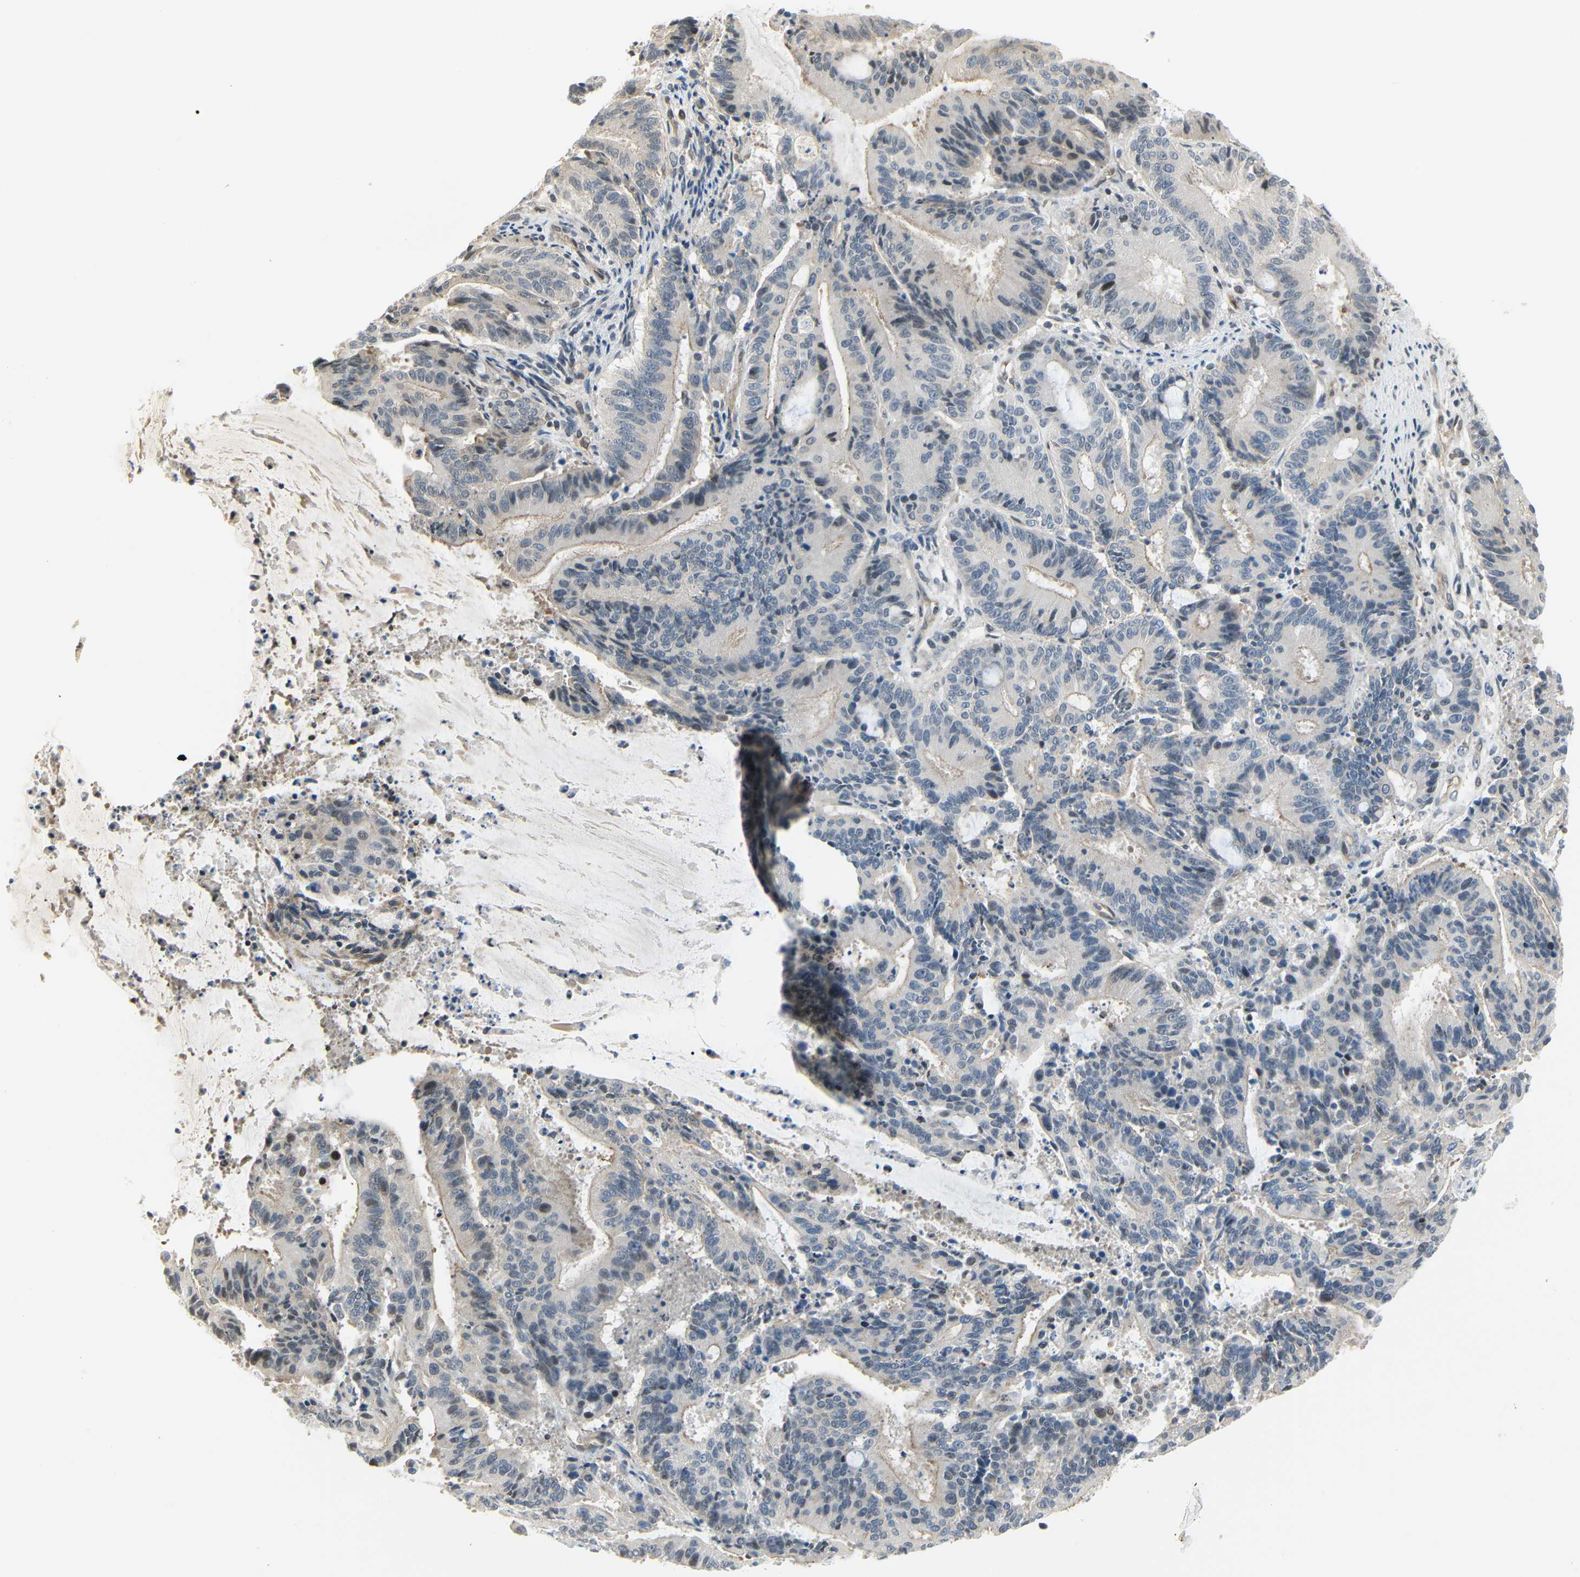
{"staining": {"intensity": "moderate", "quantity": "<25%", "location": "cytoplasmic/membranous,nuclear"}, "tissue": "liver cancer", "cell_type": "Tumor cells", "image_type": "cancer", "snomed": [{"axis": "morphology", "description": "Cholangiocarcinoma"}, {"axis": "topography", "description": "Liver"}], "caption": "This micrograph demonstrates cholangiocarcinoma (liver) stained with immunohistochemistry to label a protein in brown. The cytoplasmic/membranous and nuclear of tumor cells show moderate positivity for the protein. Nuclei are counter-stained blue.", "gene": "IMPG2", "patient": {"sex": "female", "age": 73}}